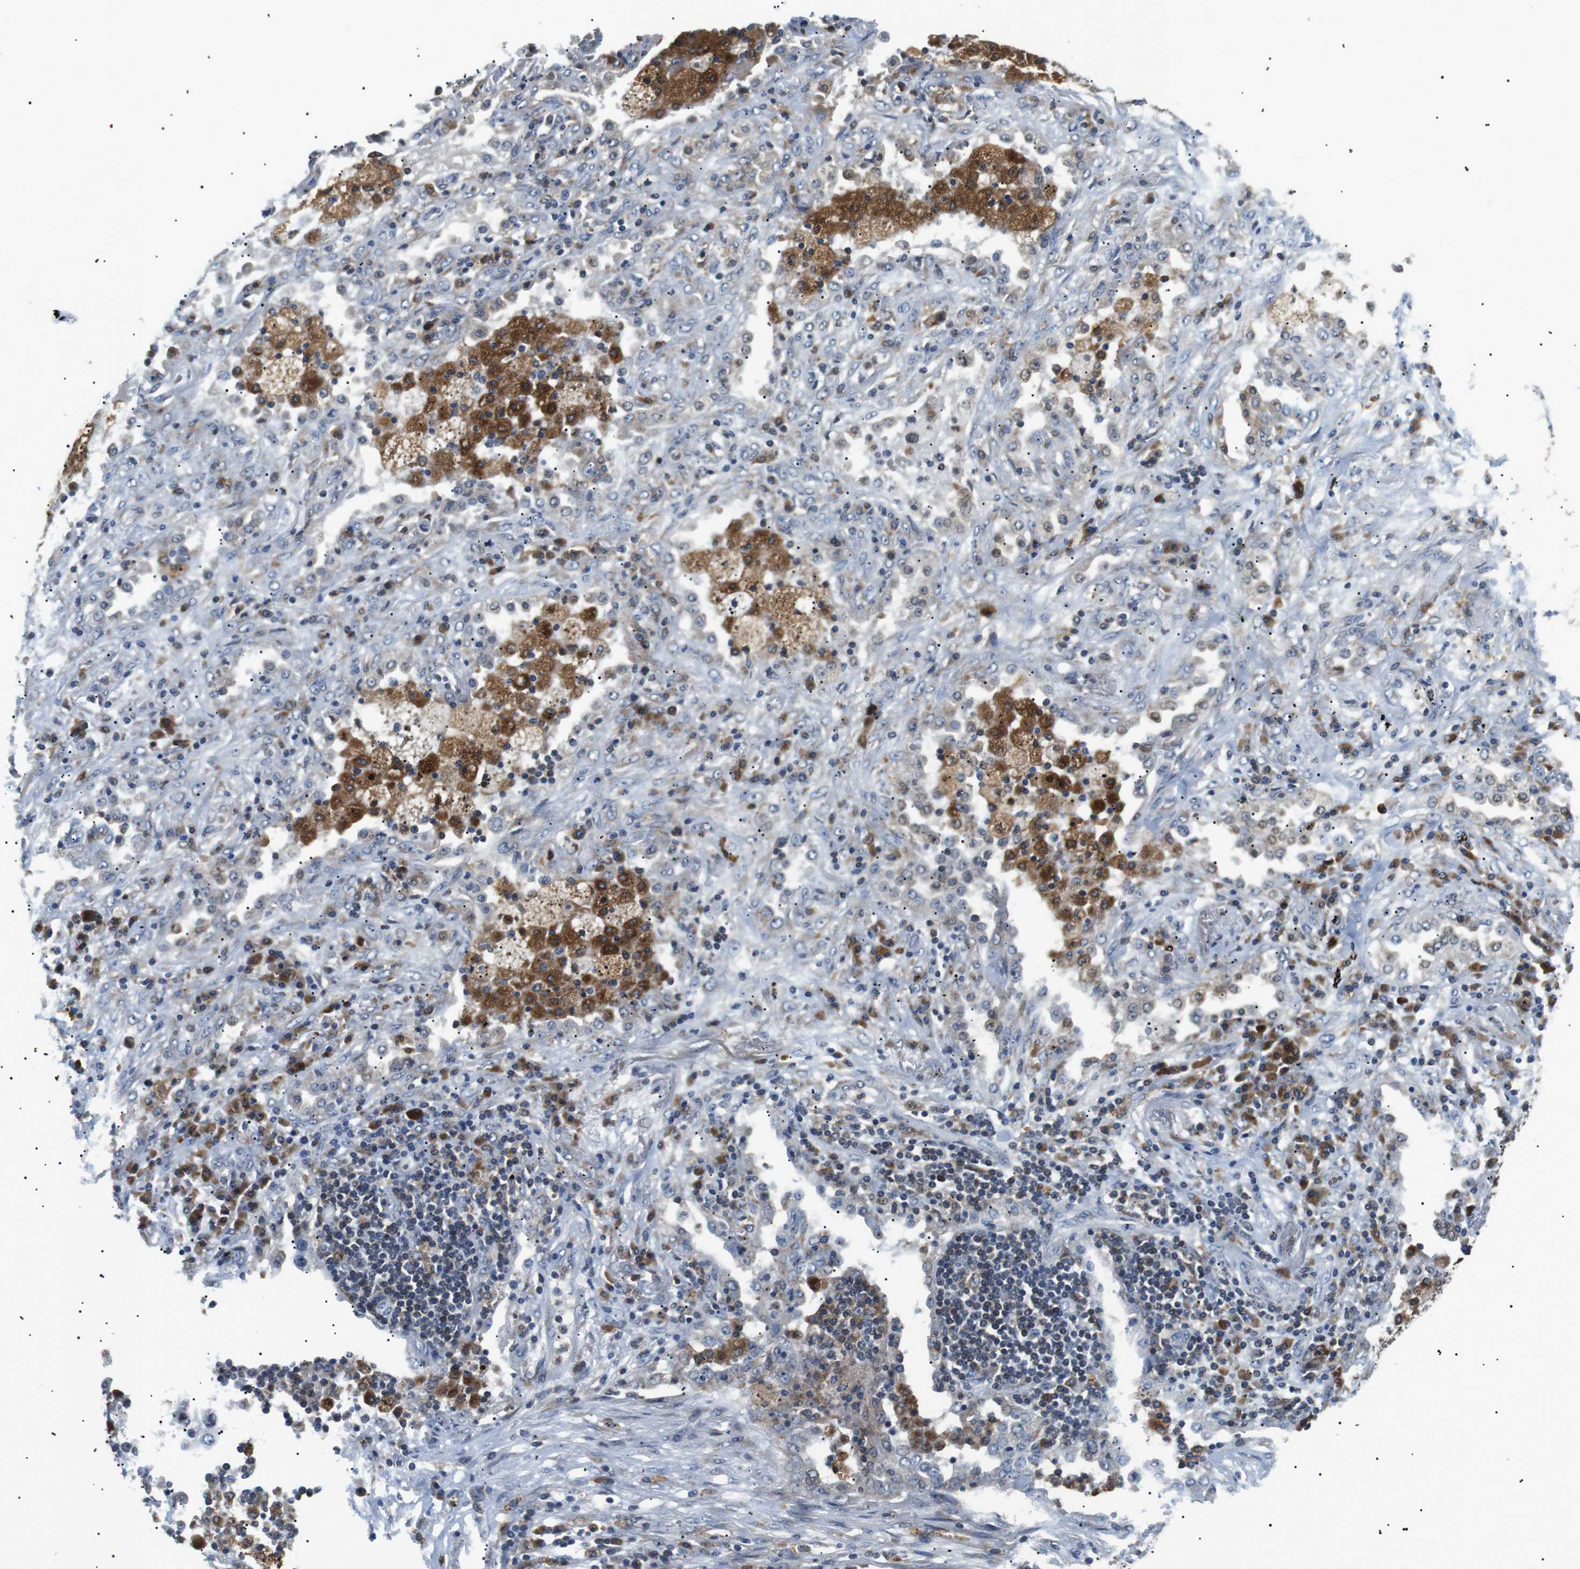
{"staining": {"intensity": "negative", "quantity": "none", "location": "none"}, "tissue": "lung cancer", "cell_type": "Tumor cells", "image_type": "cancer", "snomed": [{"axis": "morphology", "description": "Squamous cell carcinoma, NOS"}, {"axis": "topography", "description": "Lung"}], "caption": "Tumor cells show no significant protein staining in lung squamous cell carcinoma.", "gene": "RAB9A", "patient": {"sex": "female", "age": 63}}